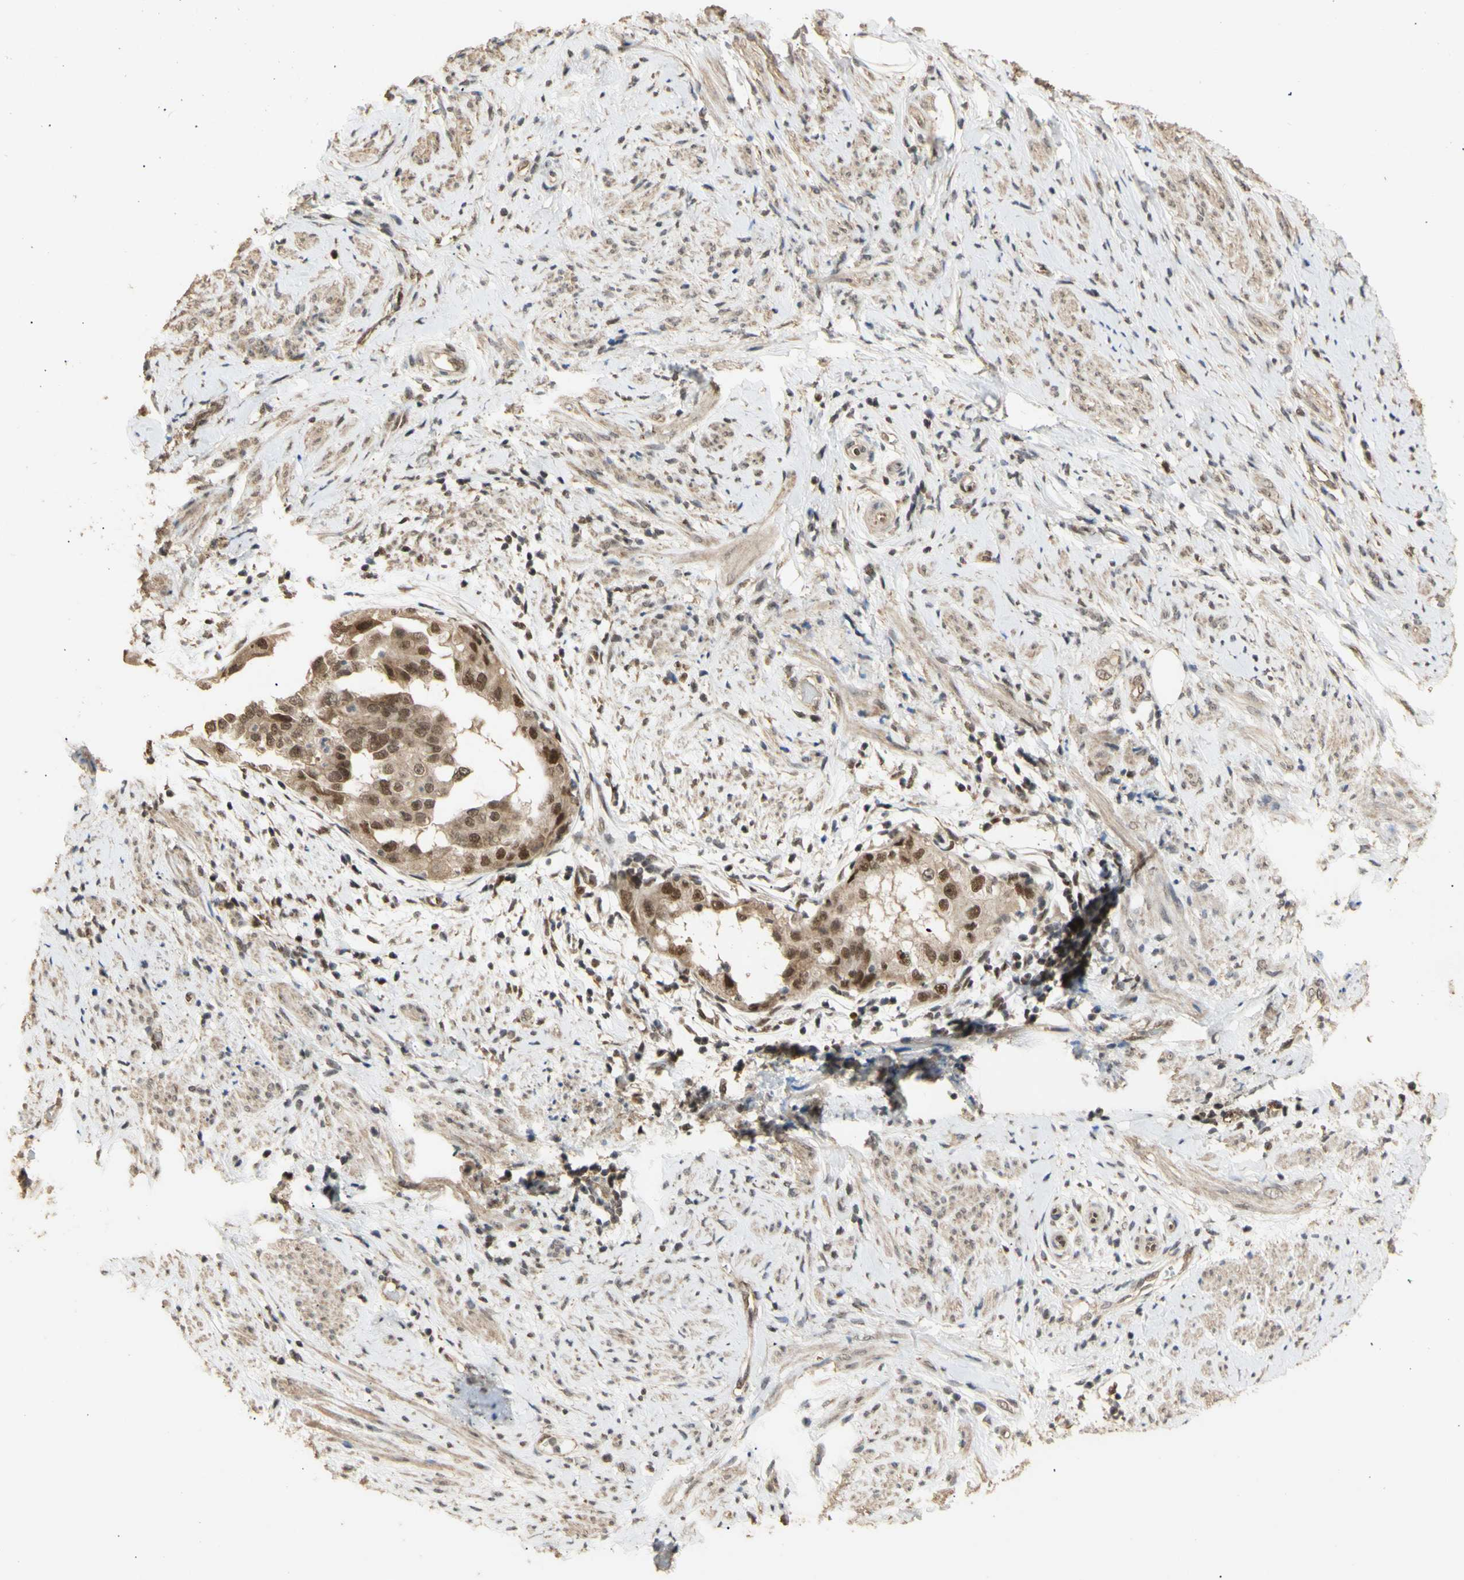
{"staining": {"intensity": "moderate", "quantity": ">75%", "location": "cytoplasmic/membranous,nuclear"}, "tissue": "endometrial cancer", "cell_type": "Tumor cells", "image_type": "cancer", "snomed": [{"axis": "morphology", "description": "Adenocarcinoma, NOS"}, {"axis": "topography", "description": "Endometrium"}], "caption": "Immunohistochemistry (IHC) image of neoplastic tissue: endometrial cancer (adenocarcinoma) stained using immunohistochemistry (IHC) displays medium levels of moderate protein expression localized specifically in the cytoplasmic/membranous and nuclear of tumor cells, appearing as a cytoplasmic/membranous and nuclear brown color.", "gene": "GTF2E2", "patient": {"sex": "female", "age": 85}}